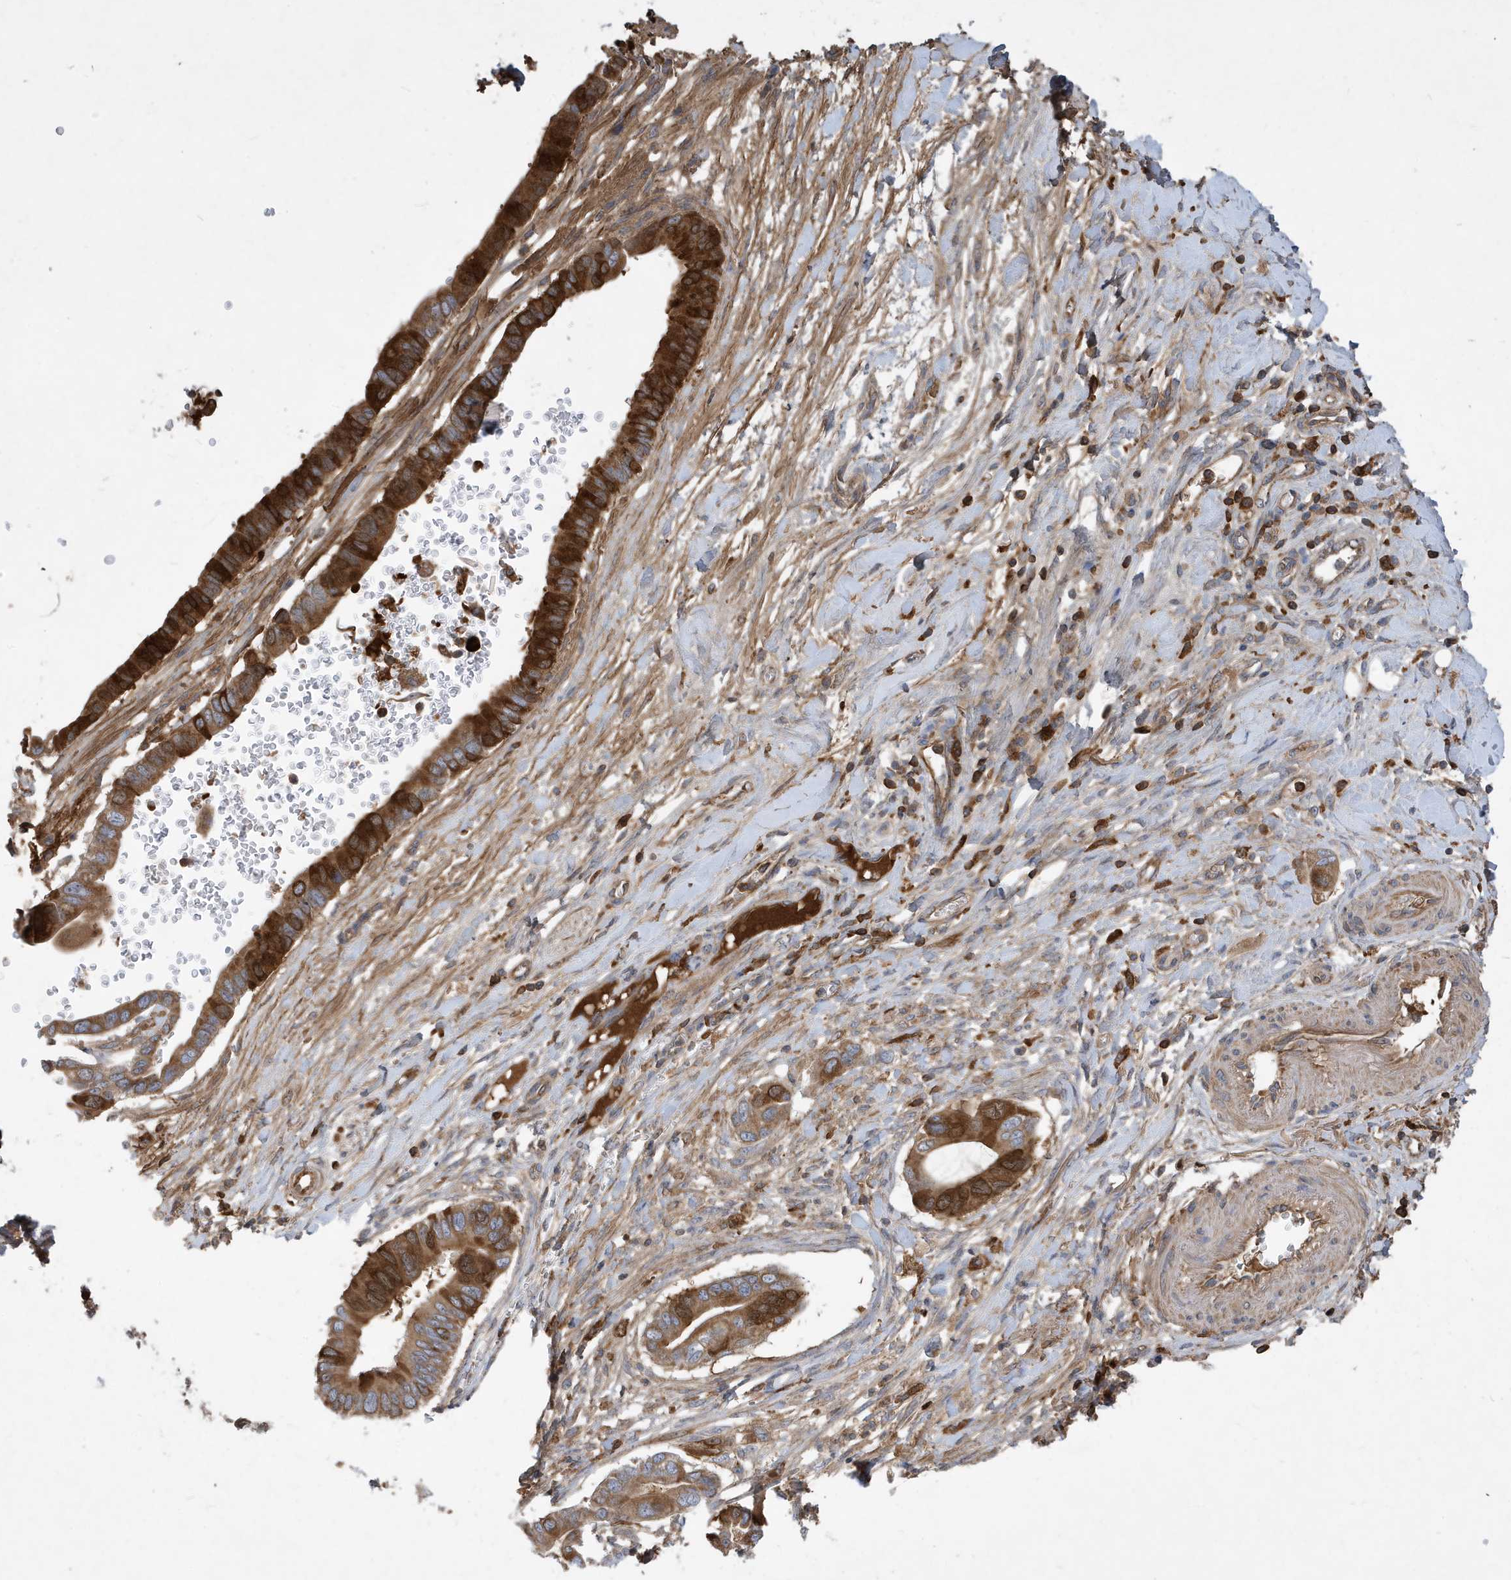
{"staining": {"intensity": "strong", "quantity": "25%-75%", "location": "cytoplasmic/membranous"}, "tissue": "pancreatic cancer", "cell_type": "Tumor cells", "image_type": "cancer", "snomed": [{"axis": "morphology", "description": "Adenocarcinoma, NOS"}, {"axis": "topography", "description": "Pancreas"}], "caption": "A brown stain highlights strong cytoplasmic/membranous staining of a protein in pancreatic cancer (adenocarcinoma) tumor cells.", "gene": "STK19", "patient": {"sex": "male", "age": 68}}